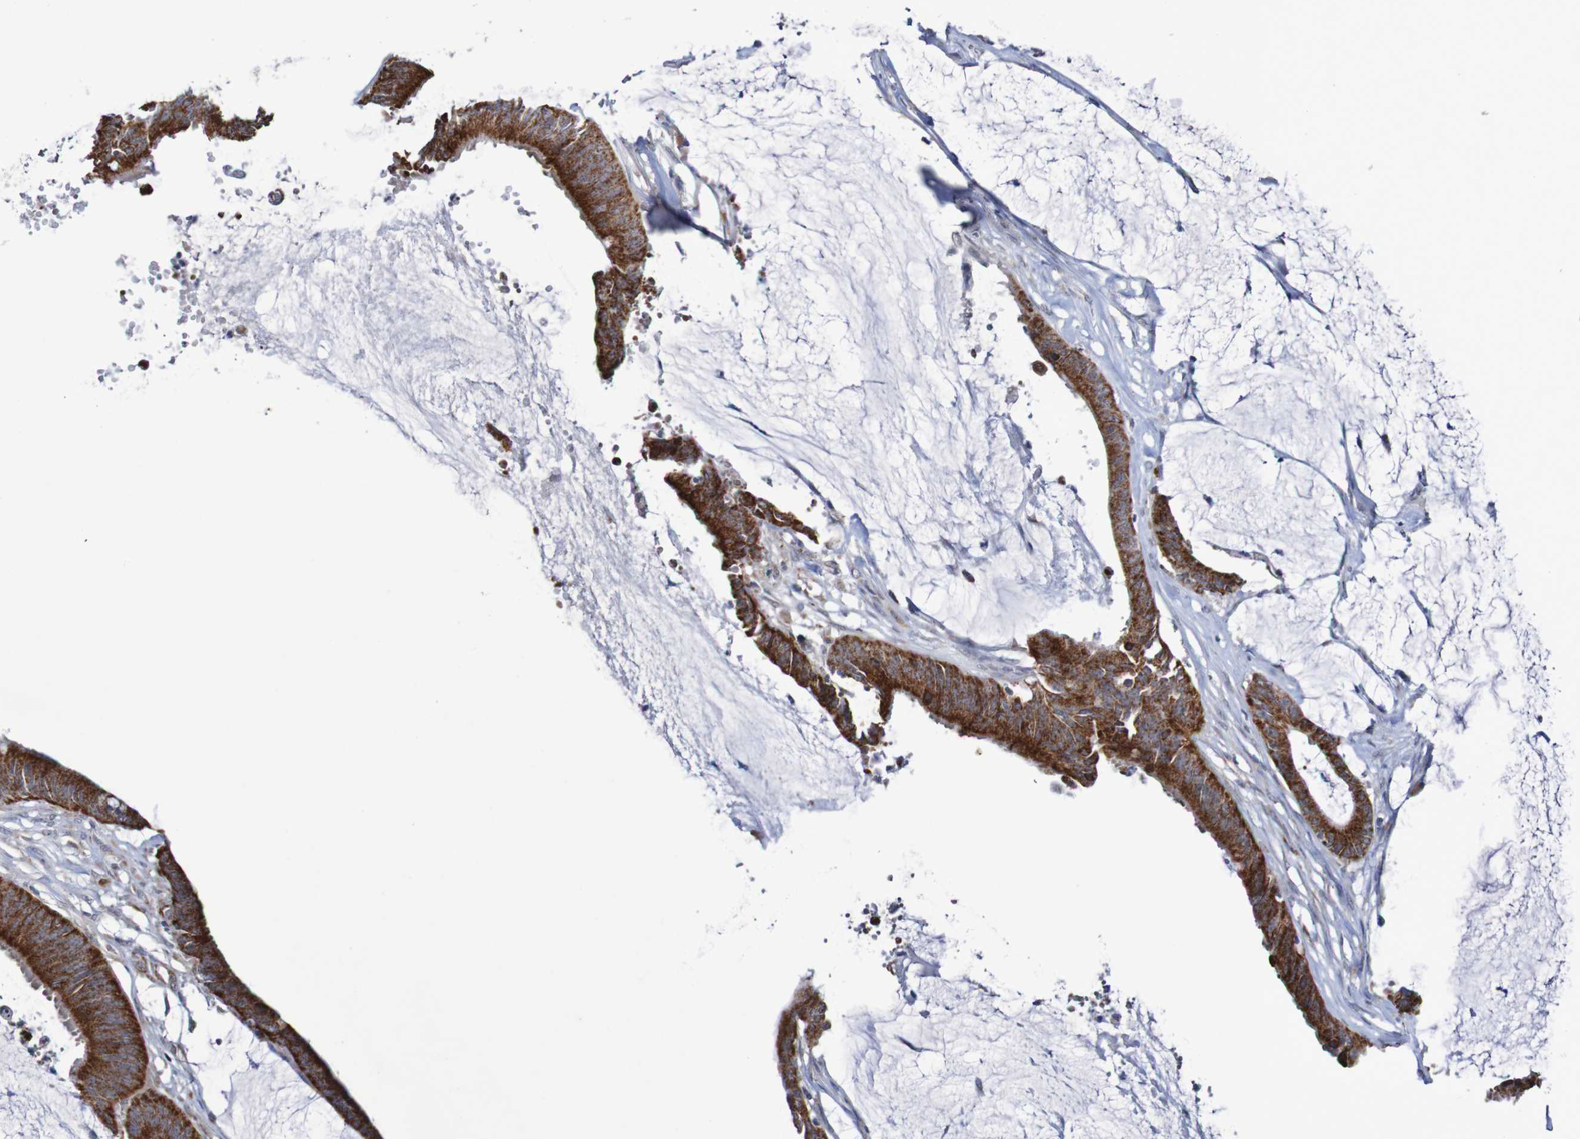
{"staining": {"intensity": "strong", "quantity": ">75%", "location": "cytoplasmic/membranous"}, "tissue": "colorectal cancer", "cell_type": "Tumor cells", "image_type": "cancer", "snomed": [{"axis": "morphology", "description": "Adenocarcinoma, NOS"}, {"axis": "topography", "description": "Rectum"}], "caption": "Brown immunohistochemical staining in human colorectal adenocarcinoma displays strong cytoplasmic/membranous expression in about >75% of tumor cells. The staining is performed using DAB brown chromogen to label protein expression. The nuclei are counter-stained blue using hematoxylin.", "gene": "DVL1", "patient": {"sex": "female", "age": 66}}